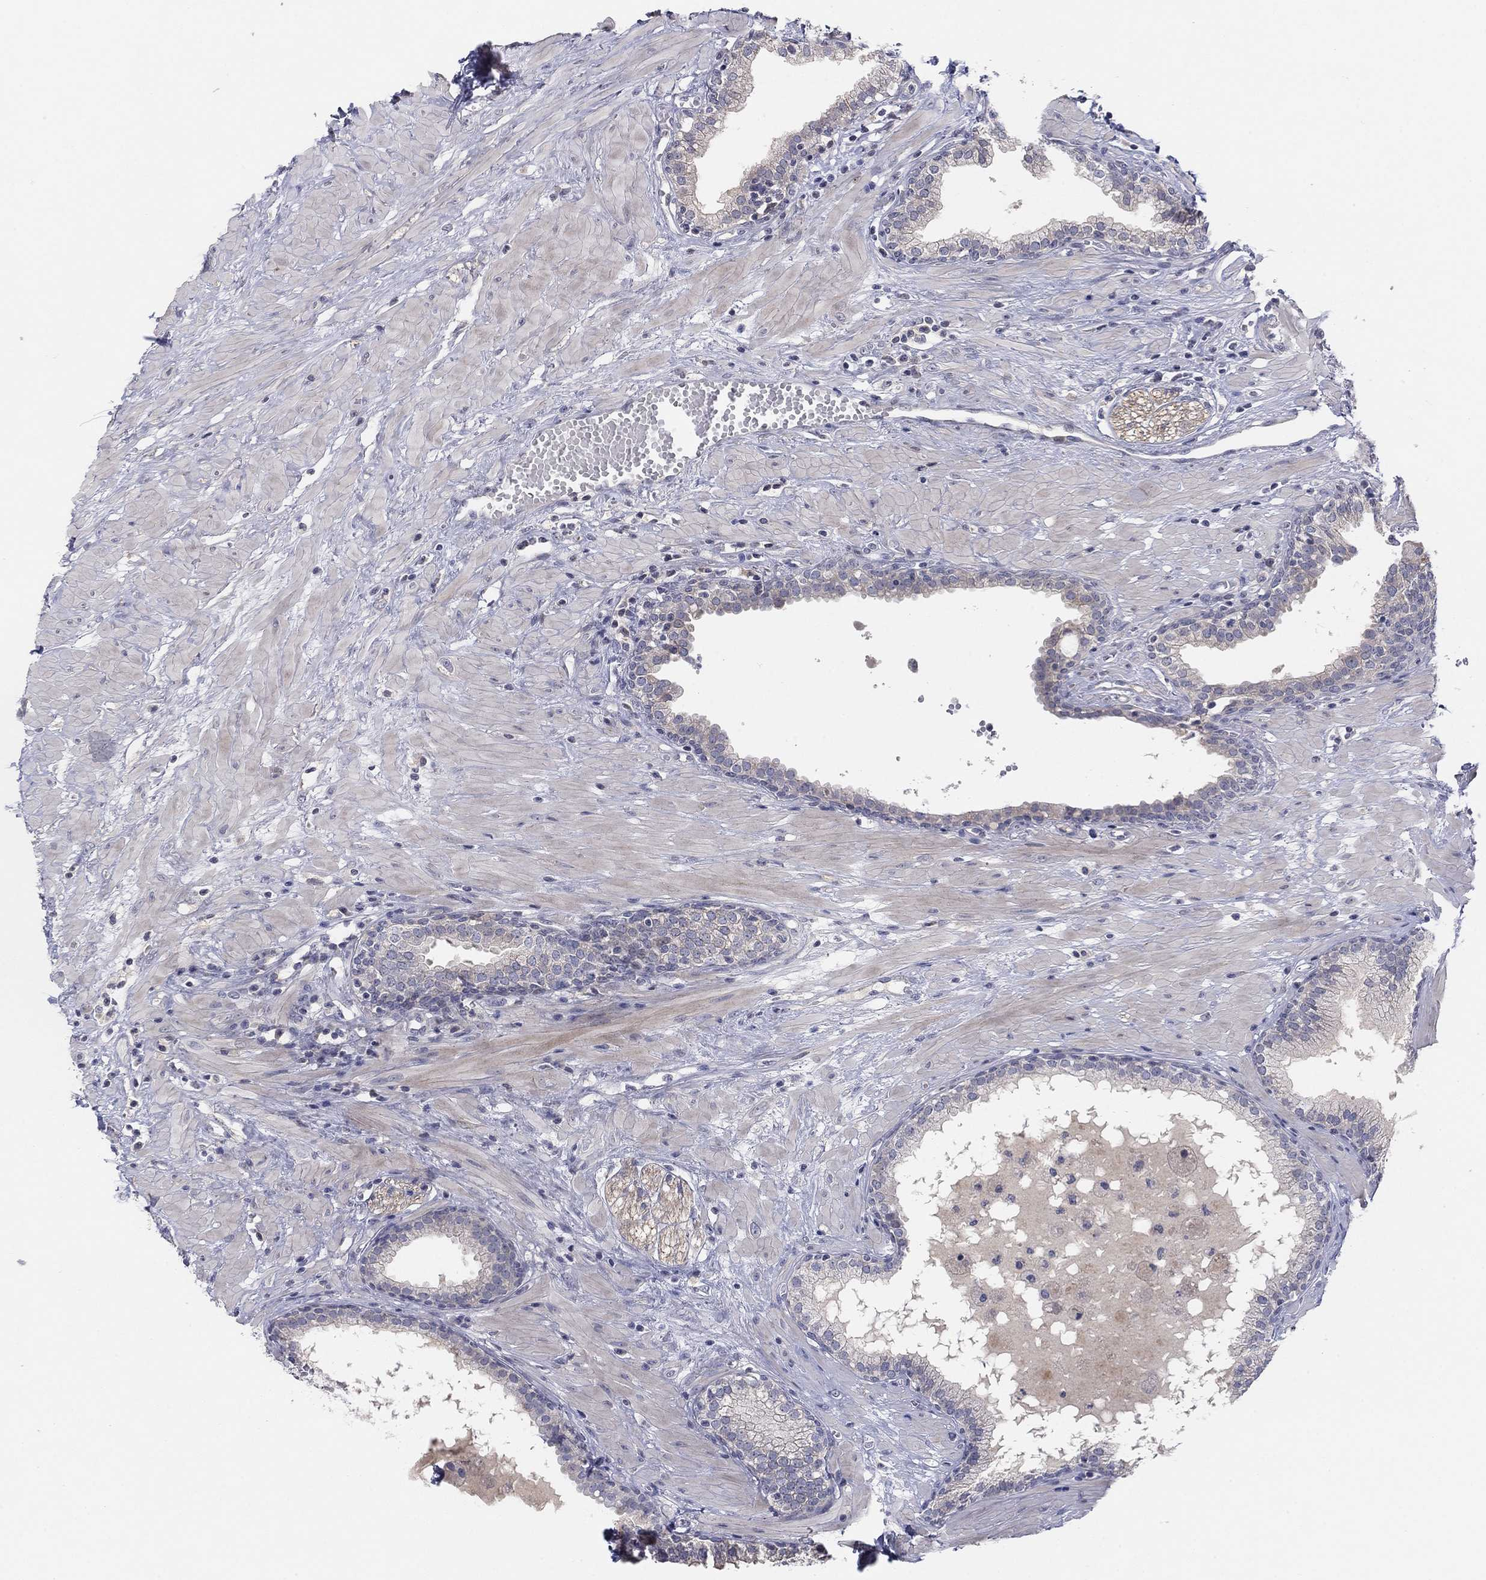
{"staining": {"intensity": "negative", "quantity": "none", "location": "none"}, "tissue": "prostate", "cell_type": "Glandular cells", "image_type": "normal", "snomed": [{"axis": "morphology", "description": "Normal tissue, NOS"}, {"axis": "topography", "description": "Prostate"}], "caption": "The histopathology image demonstrates no significant staining in glandular cells of prostate.", "gene": "AMN1", "patient": {"sex": "male", "age": 64}}